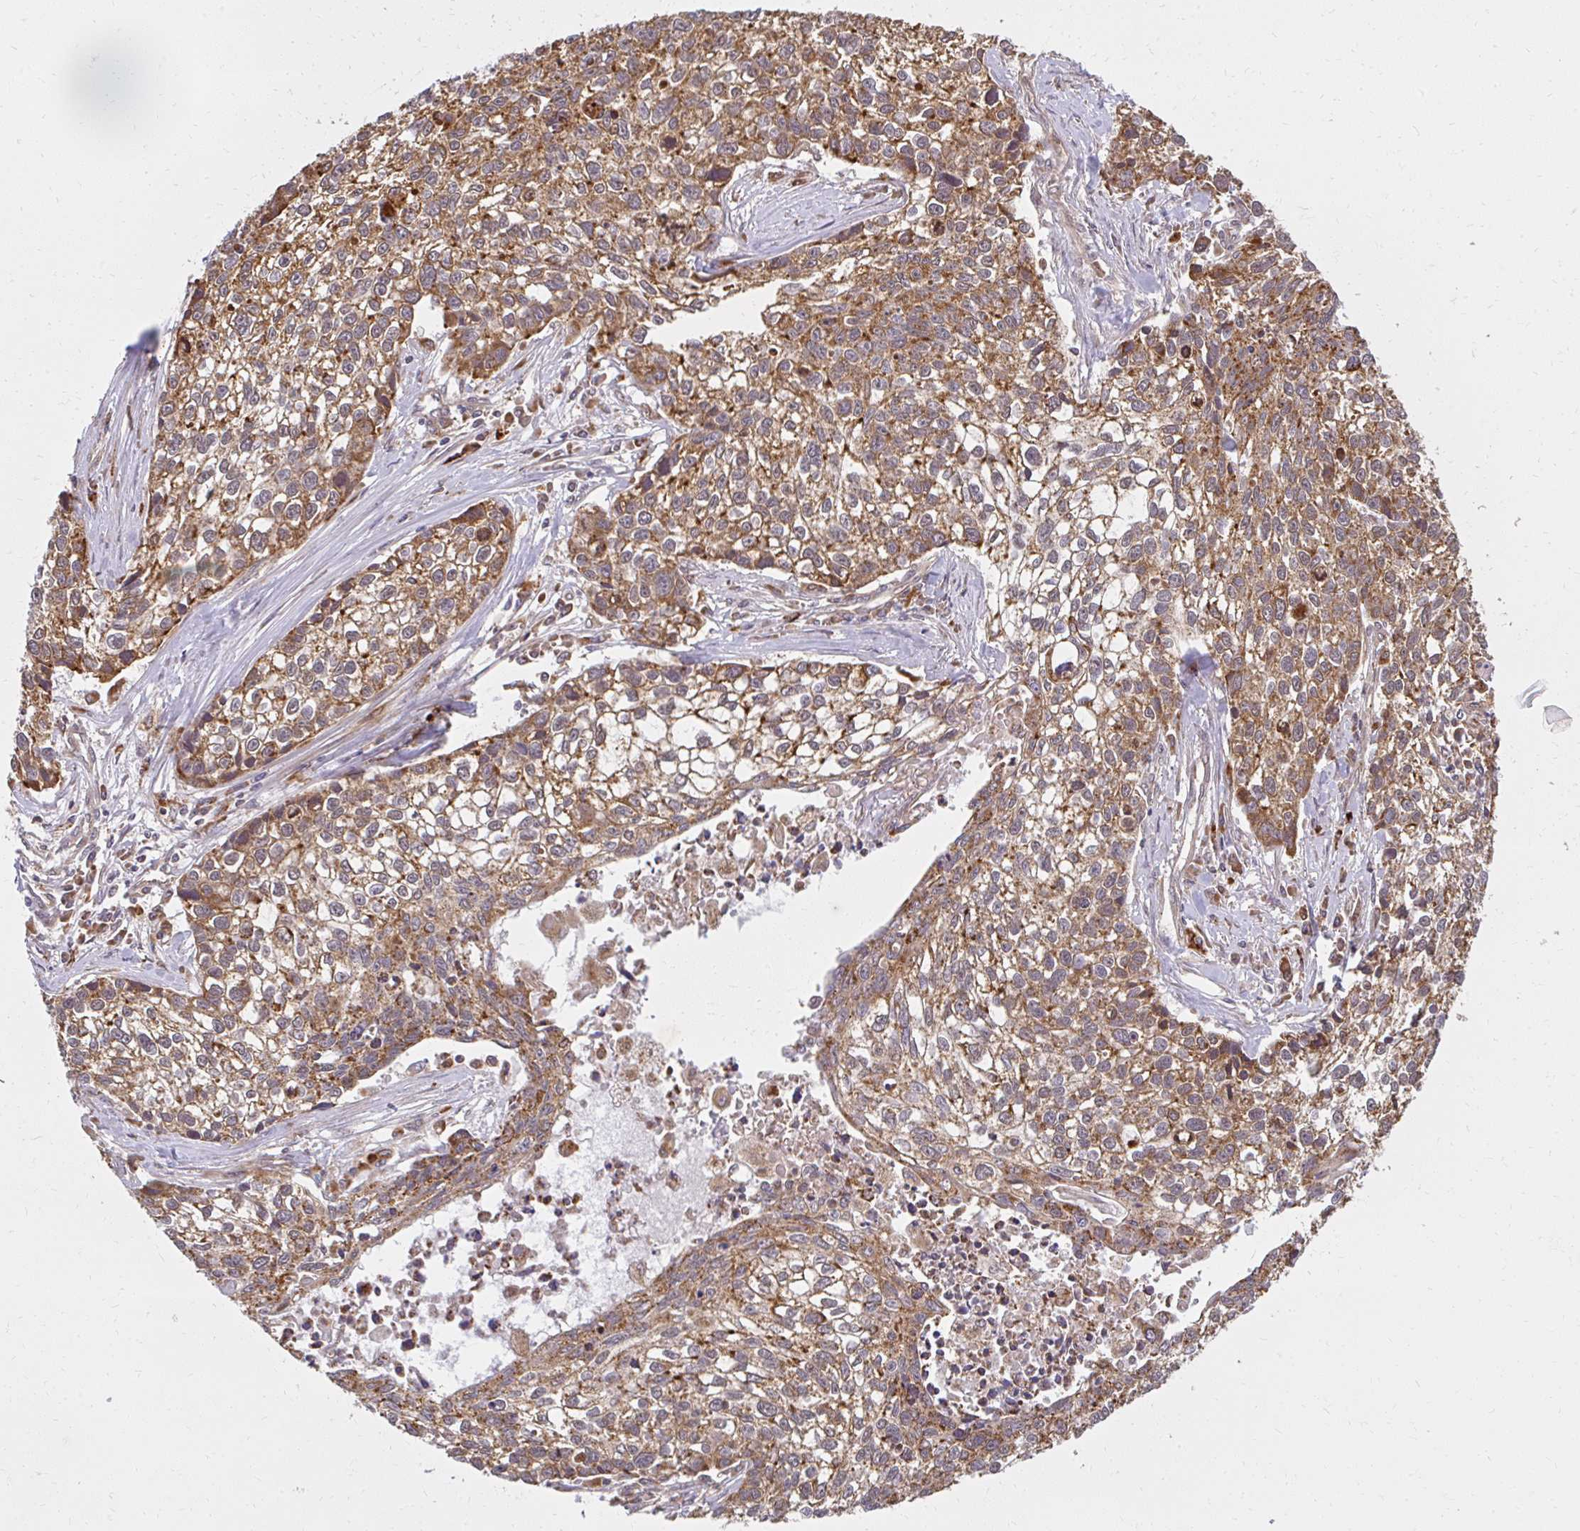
{"staining": {"intensity": "moderate", "quantity": ">75%", "location": "cytoplasmic/membranous"}, "tissue": "lung cancer", "cell_type": "Tumor cells", "image_type": "cancer", "snomed": [{"axis": "morphology", "description": "Squamous cell carcinoma, NOS"}, {"axis": "topography", "description": "Lung"}], "caption": "Protein expression analysis of human lung squamous cell carcinoma reveals moderate cytoplasmic/membranous positivity in approximately >75% of tumor cells.", "gene": "GNS", "patient": {"sex": "male", "age": 74}}